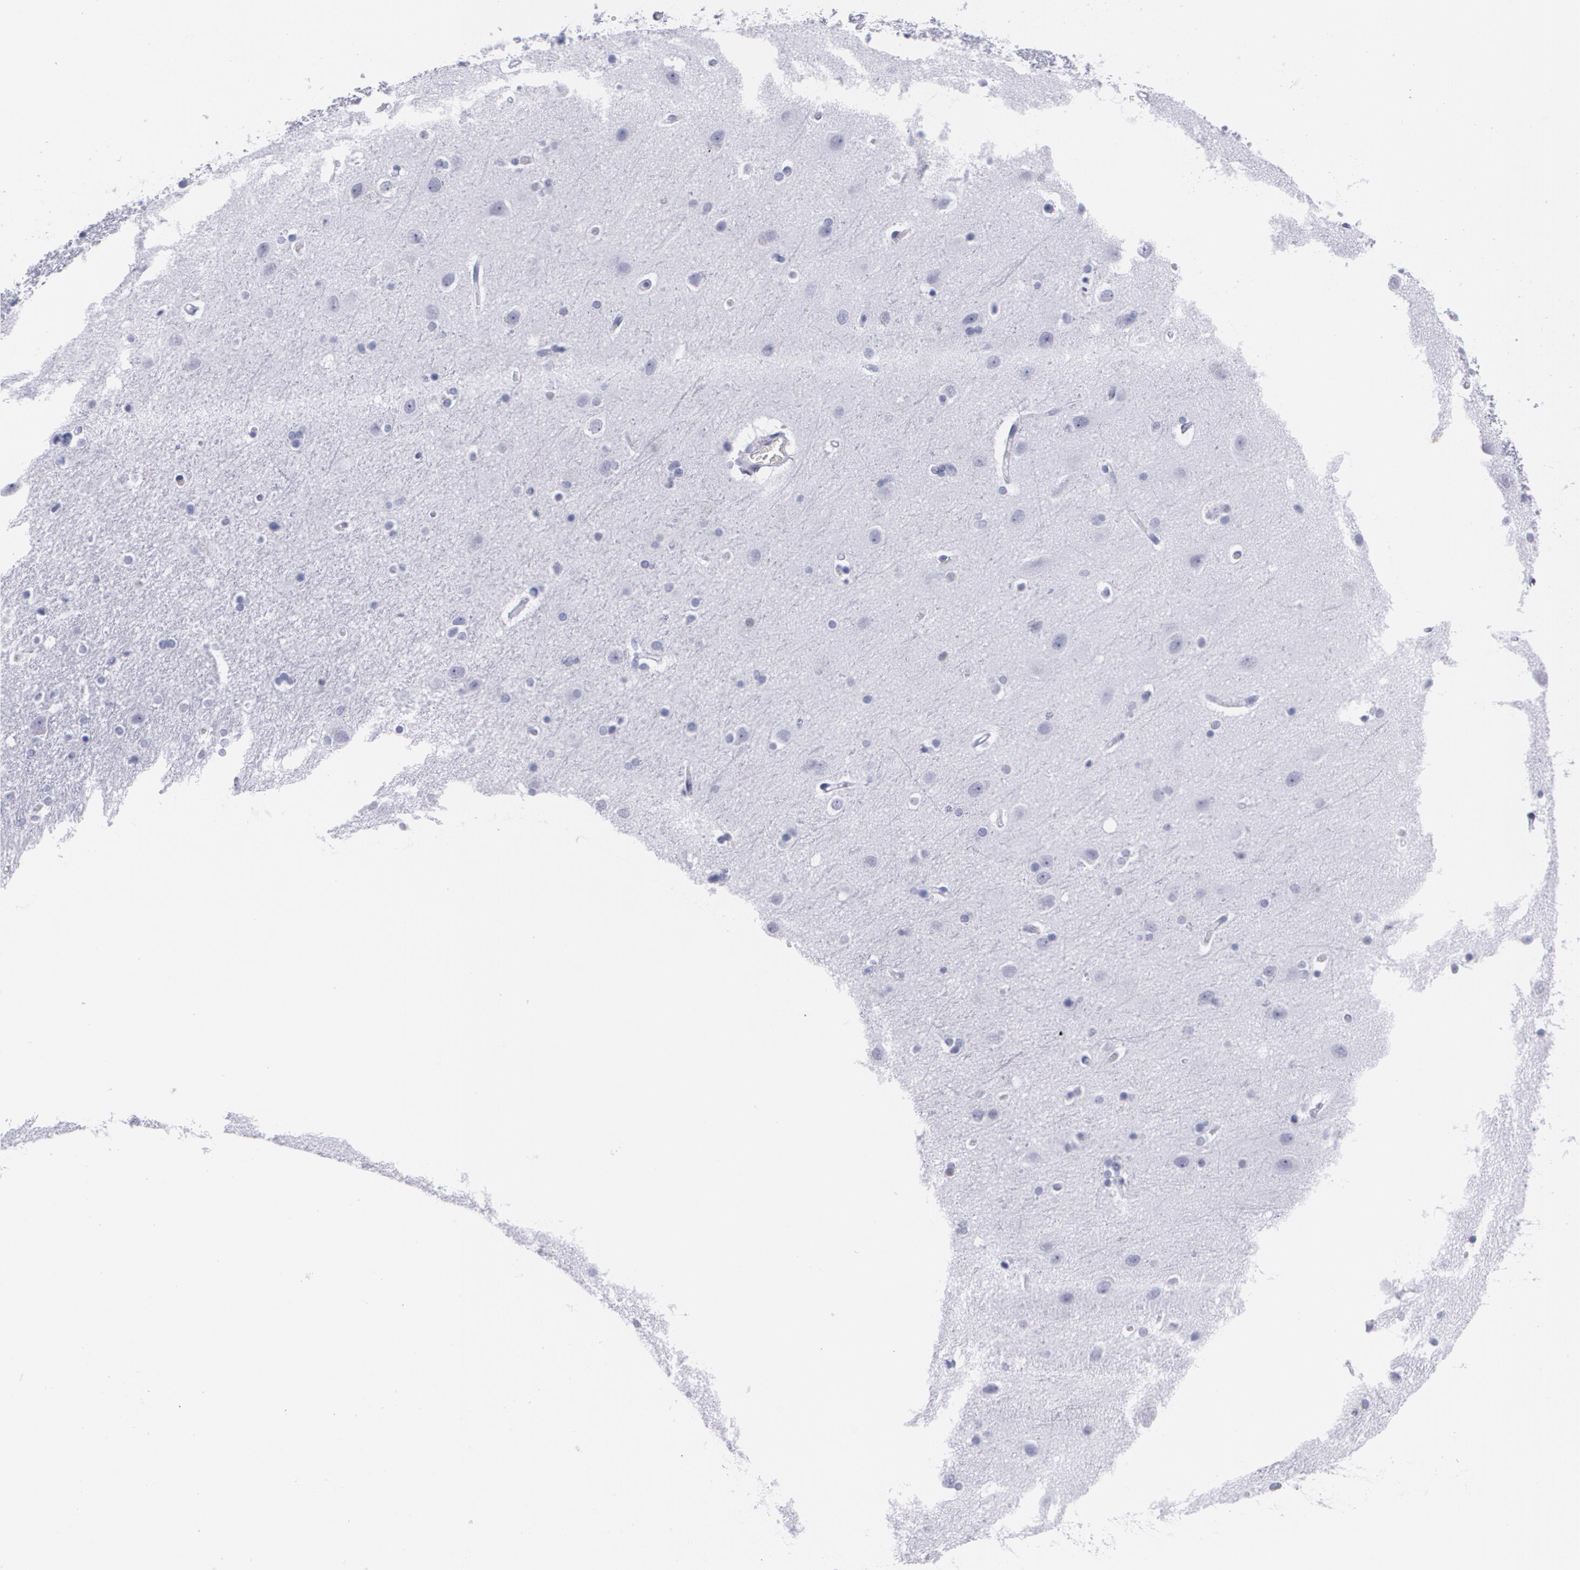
{"staining": {"intensity": "negative", "quantity": "none", "location": "none"}, "tissue": "caudate", "cell_type": "Glial cells", "image_type": "normal", "snomed": [{"axis": "morphology", "description": "Normal tissue, NOS"}, {"axis": "topography", "description": "Lateral ventricle wall"}], "caption": "Glial cells show no significant positivity in normal caudate. (Immunohistochemistry (ihc), brightfield microscopy, high magnification).", "gene": "TP53", "patient": {"sex": "female", "age": 54}}